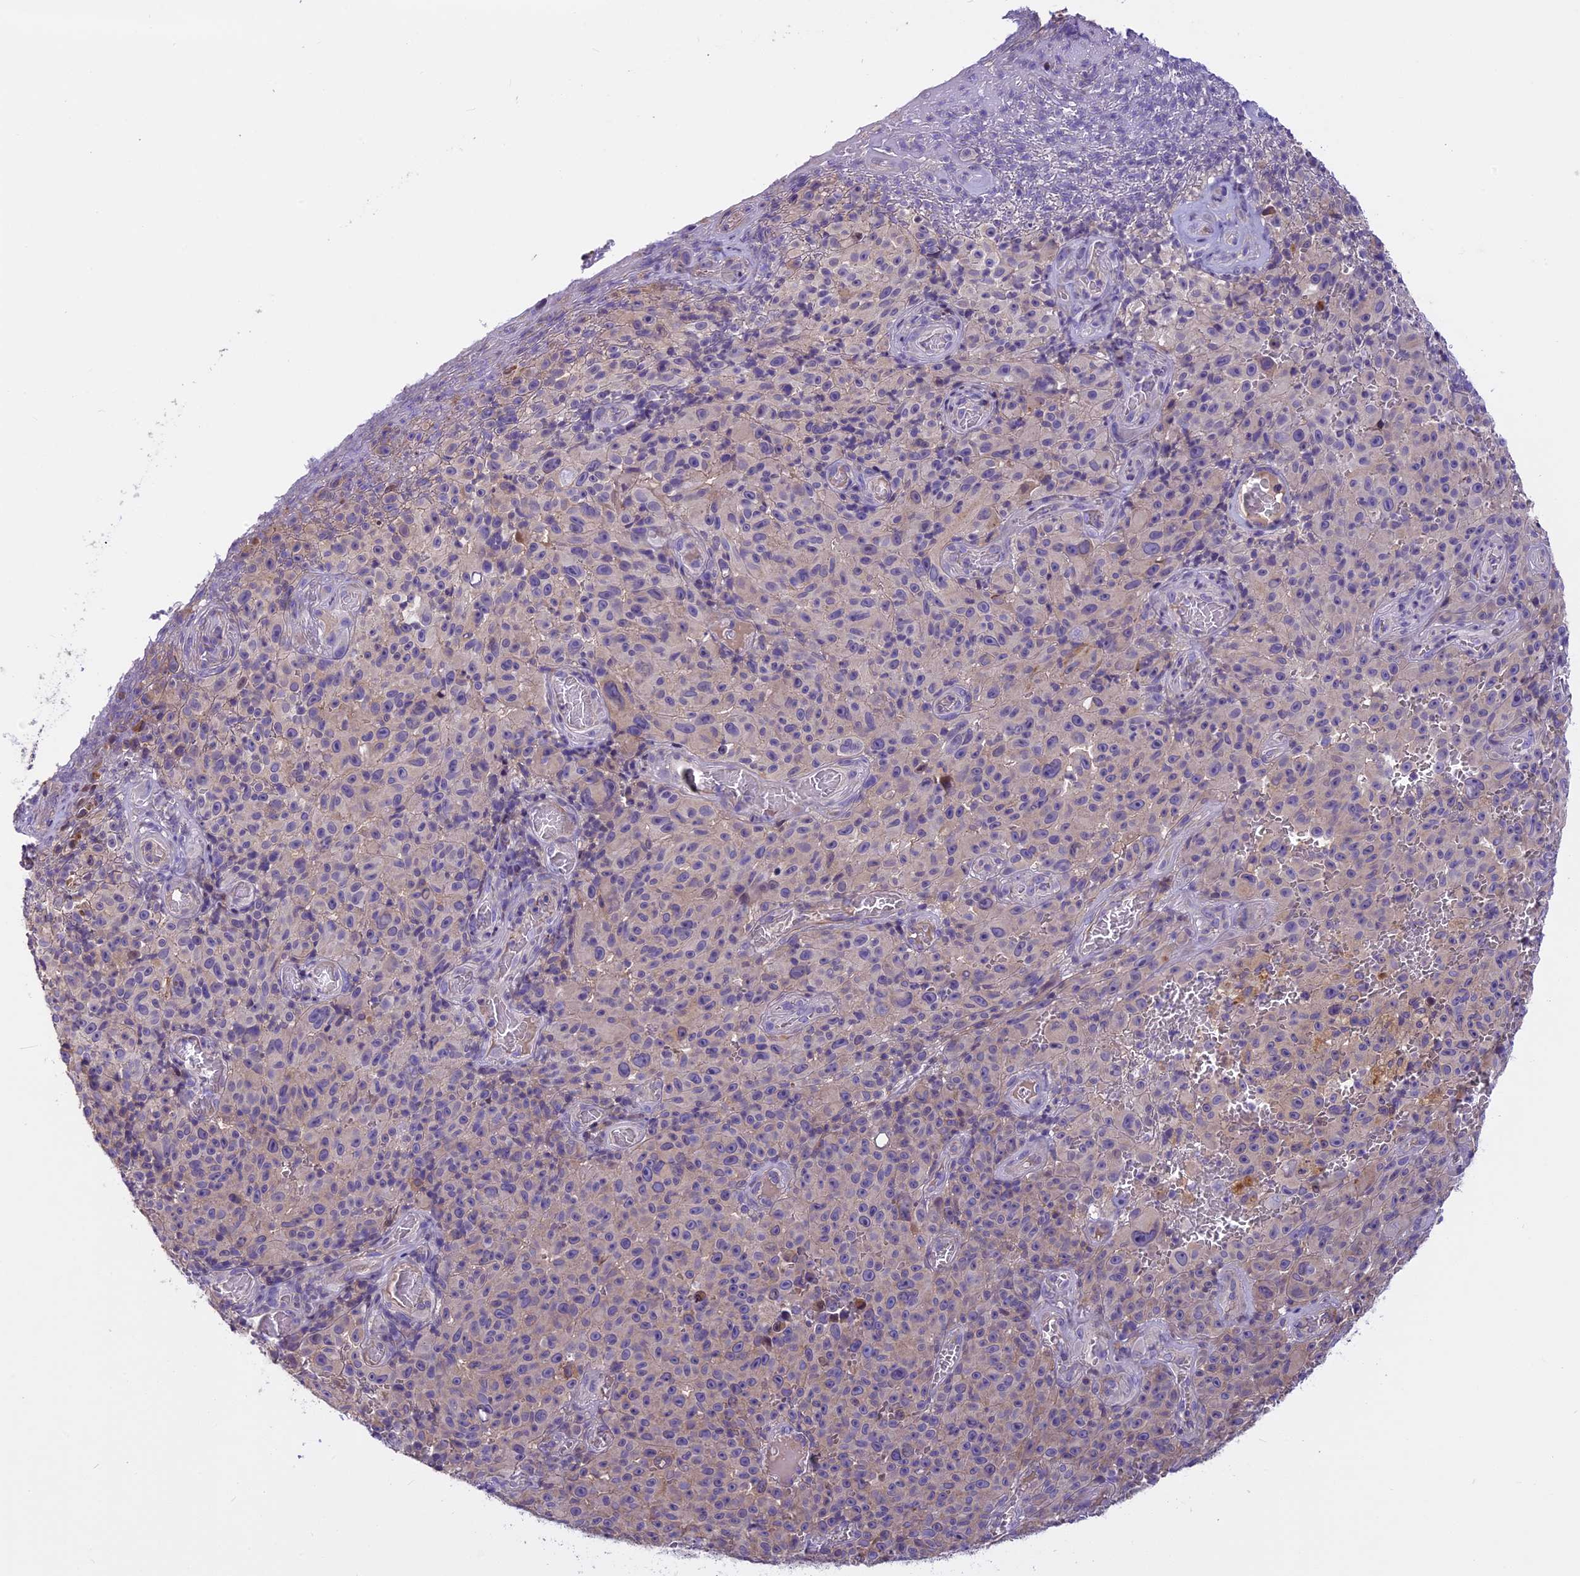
{"staining": {"intensity": "negative", "quantity": "none", "location": "none"}, "tissue": "melanoma", "cell_type": "Tumor cells", "image_type": "cancer", "snomed": [{"axis": "morphology", "description": "Malignant melanoma, NOS"}, {"axis": "topography", "description": "Skin"}], "caption": "Immunohistochemistry (IHC) of melanoma exhibits no expression in tumor cells.", "gene": "FAM98C", "patient": {"sex": "female", "age": 82}}